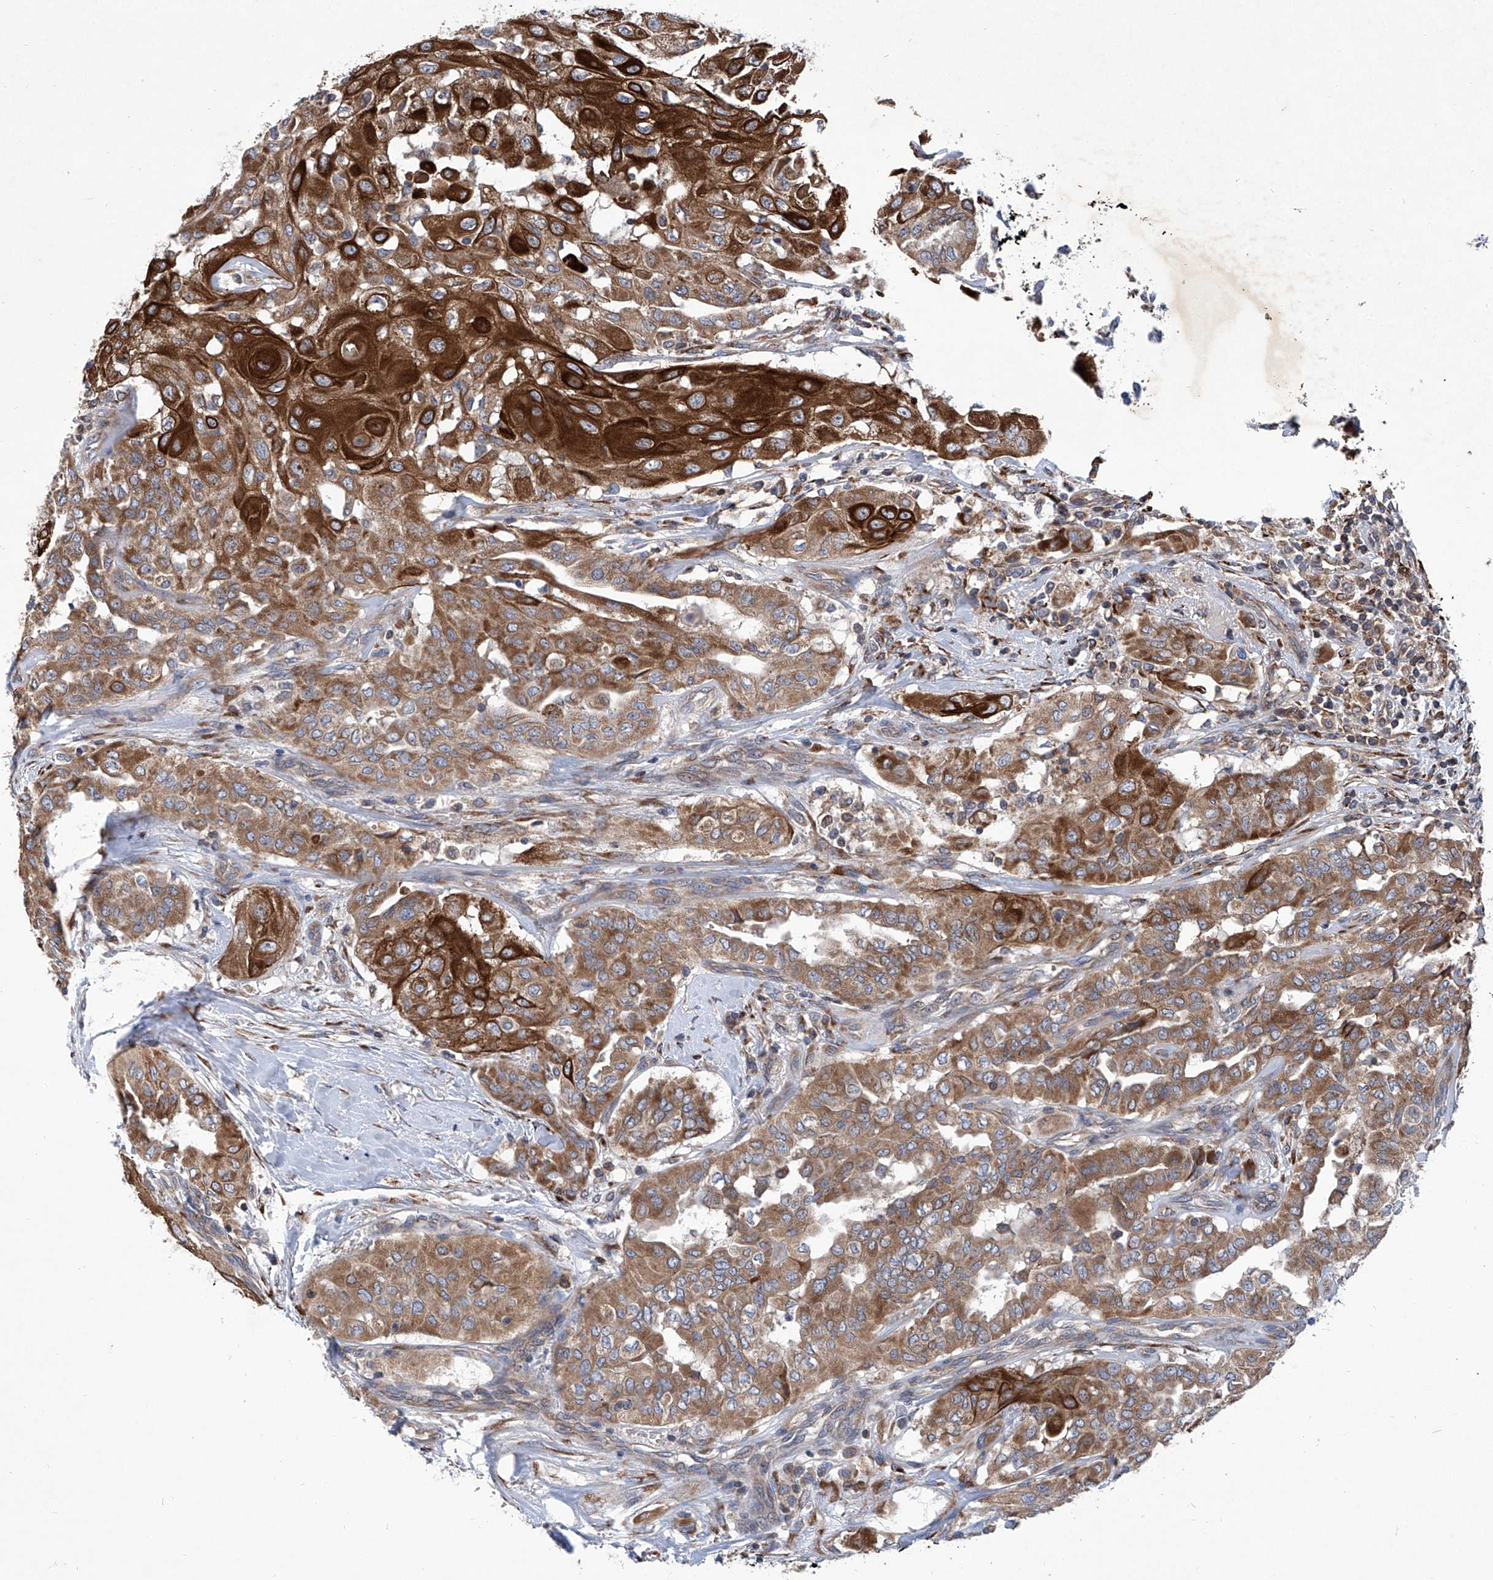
{"staining": {"intensity": "strong", "quantity": ">75%", "location": "cytoplasmic/membranous"}, "tissue": "thyroid cancer", "cell_type": "Tumor cells", "image_type": "cancer", "snomed": [{"axis": "morphology", "description": "Papillary adenocarcinoma, NOS"}, {"axis": "topography", "description": "Thyroid gland"}], "caption": "Thyroid papillary adenocarcinoma stained with a protein marker shows strong staining in tumor cells.", "gene": "ASCC3", "patient": {"sex": "female", "age": 59}}